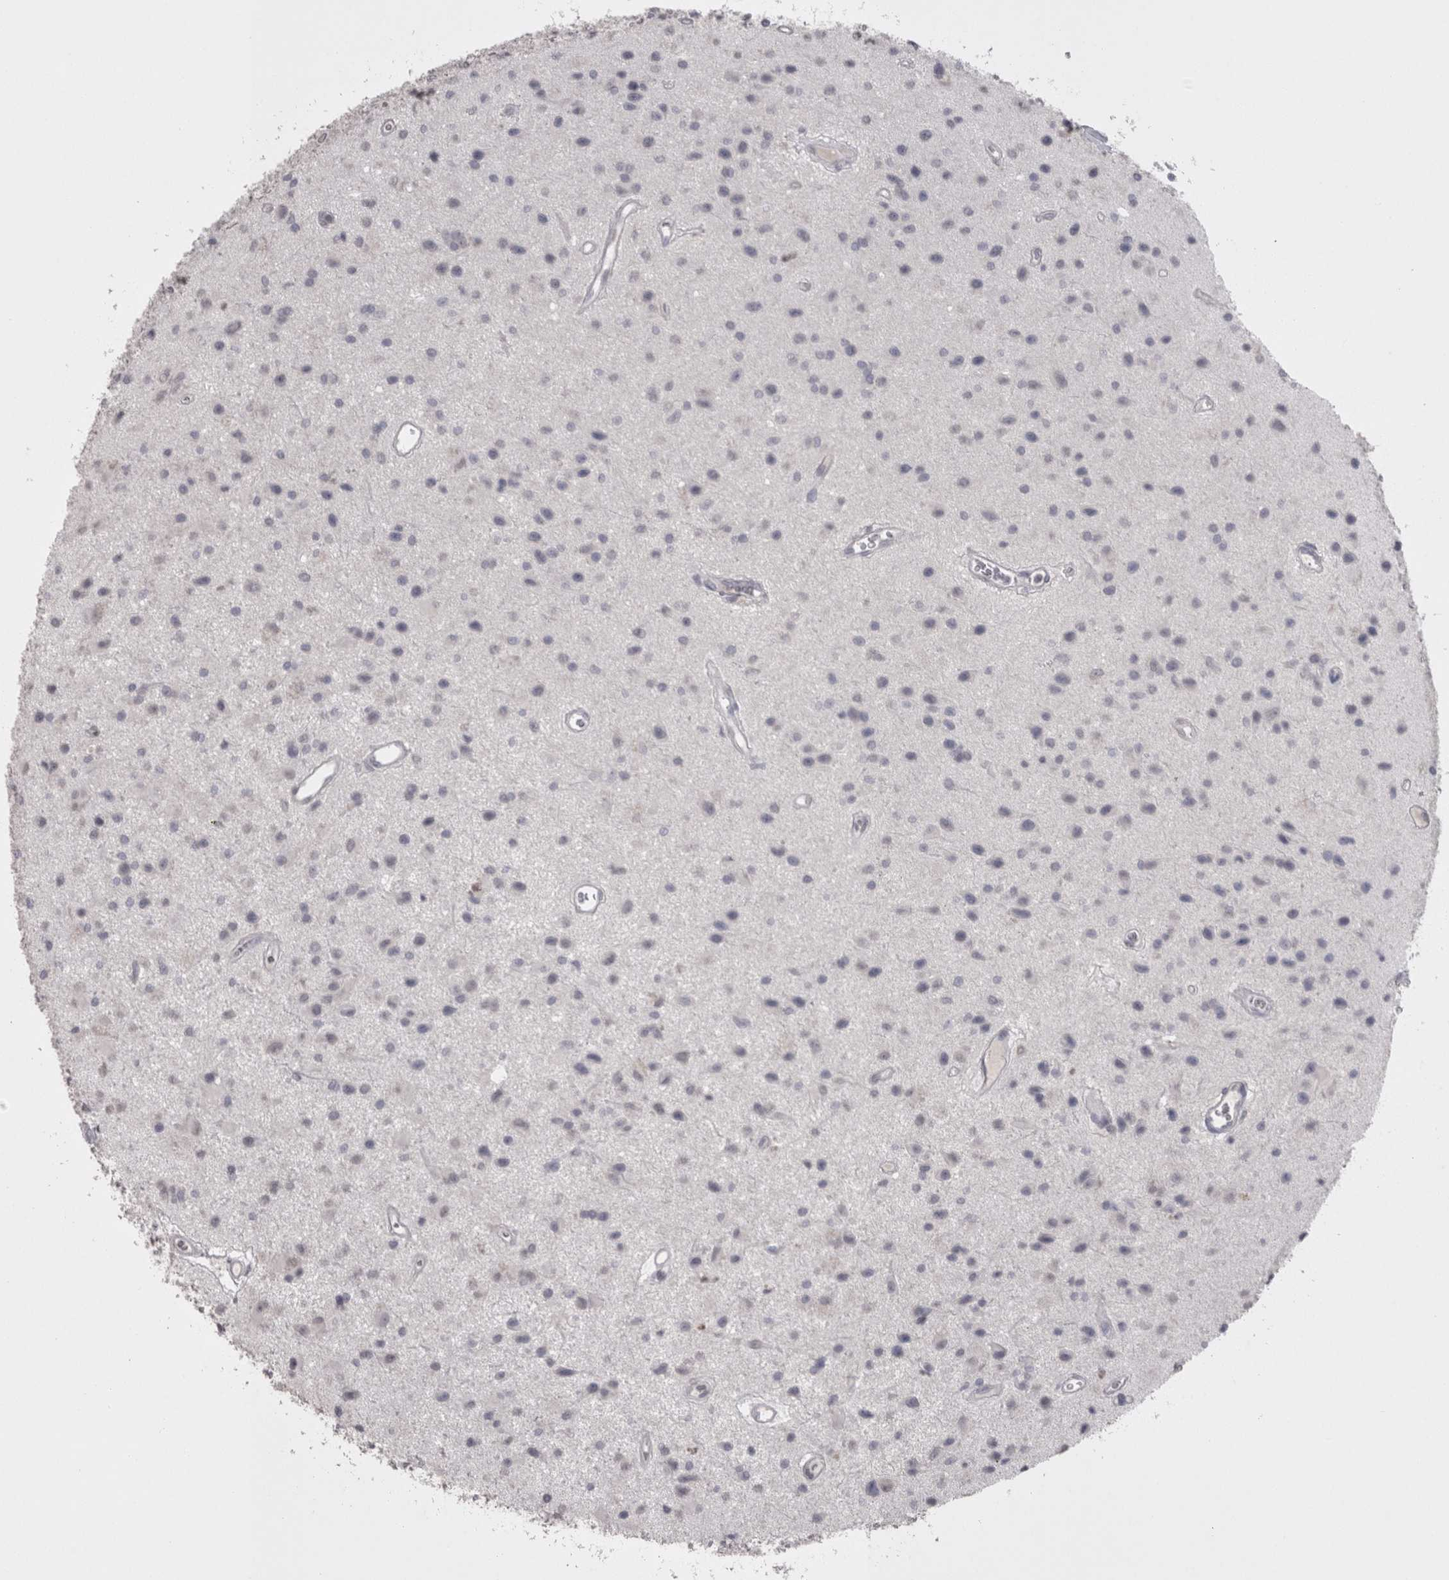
{"staining": {"intensity": "negative", "quantity": "none", "location": "none"}, "tissue": "glioma", "cell_type": "Tumor cells", "image_type": "cancer", "snomed": [{"axis": "morphology", "description": "Glioma, malignant, Low grade"}, {"axis": "topography", "description": "Brain"}], "caption": "IHC of human malignant glioma (low-grade) reveals no staining in tumor cells.", "gene": "LAX1", "patient": {"sex": "male", "age": 58}}